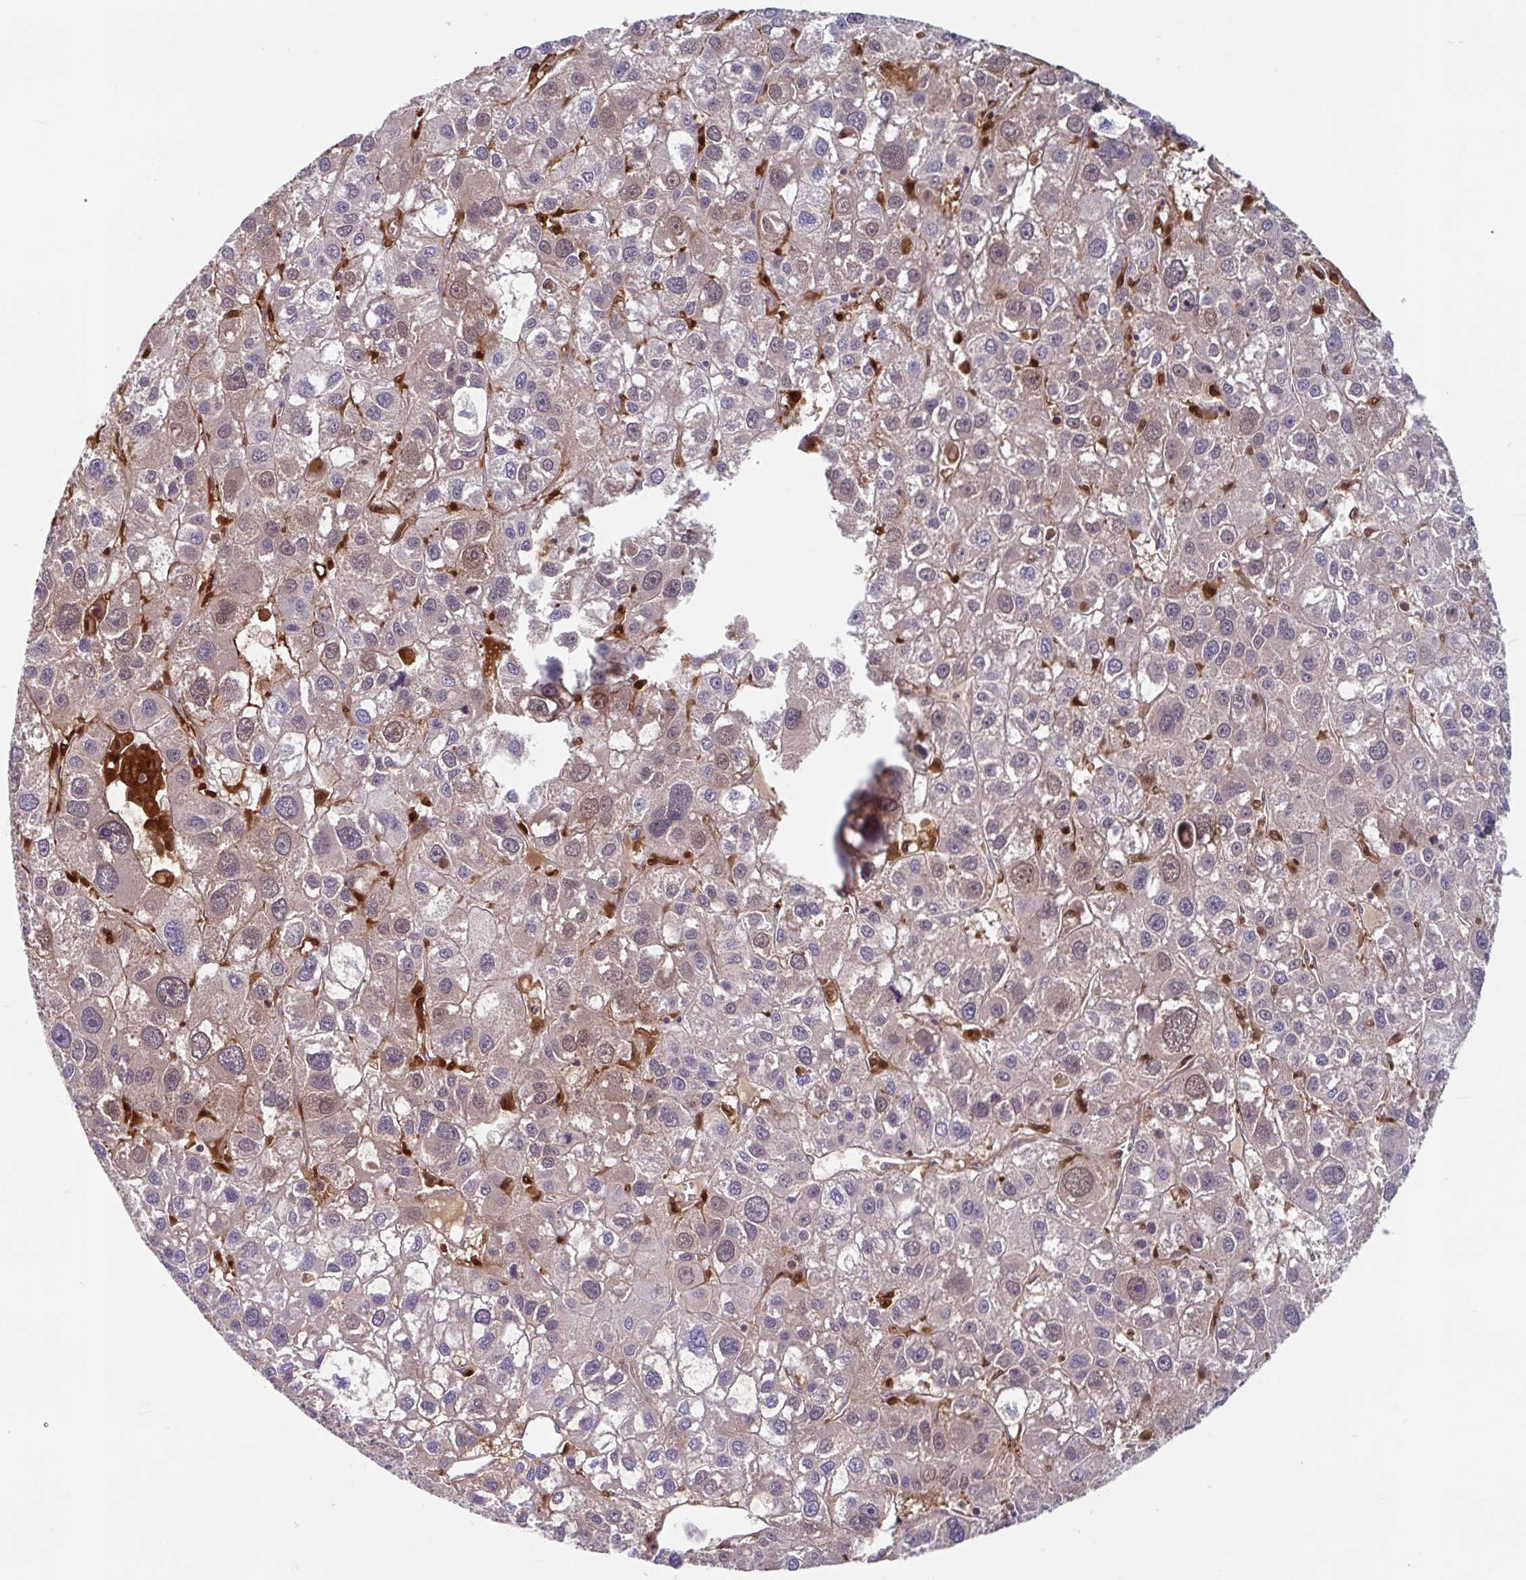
{"staining": {"intensity": "negative", "quantity": "none", "location": "none"}, "tissue": "liver cancer", "cell_type": "Tumor cells", "image_type": "cancer", "snomed": [{"axis": "morphology", "description": "Carcinoma, Hepatocellular, NOS"}, {"axis": "topography", "description": "Liver"}], "caption": "IHC histopathology image of neoplastic tissue: hepatocellular carcinoma (liver) stained with DAB demonstrates no significant protein expression in tumor cells.", "gene": "BLVRA", "patient": {"sex": "male", "age": 73}}